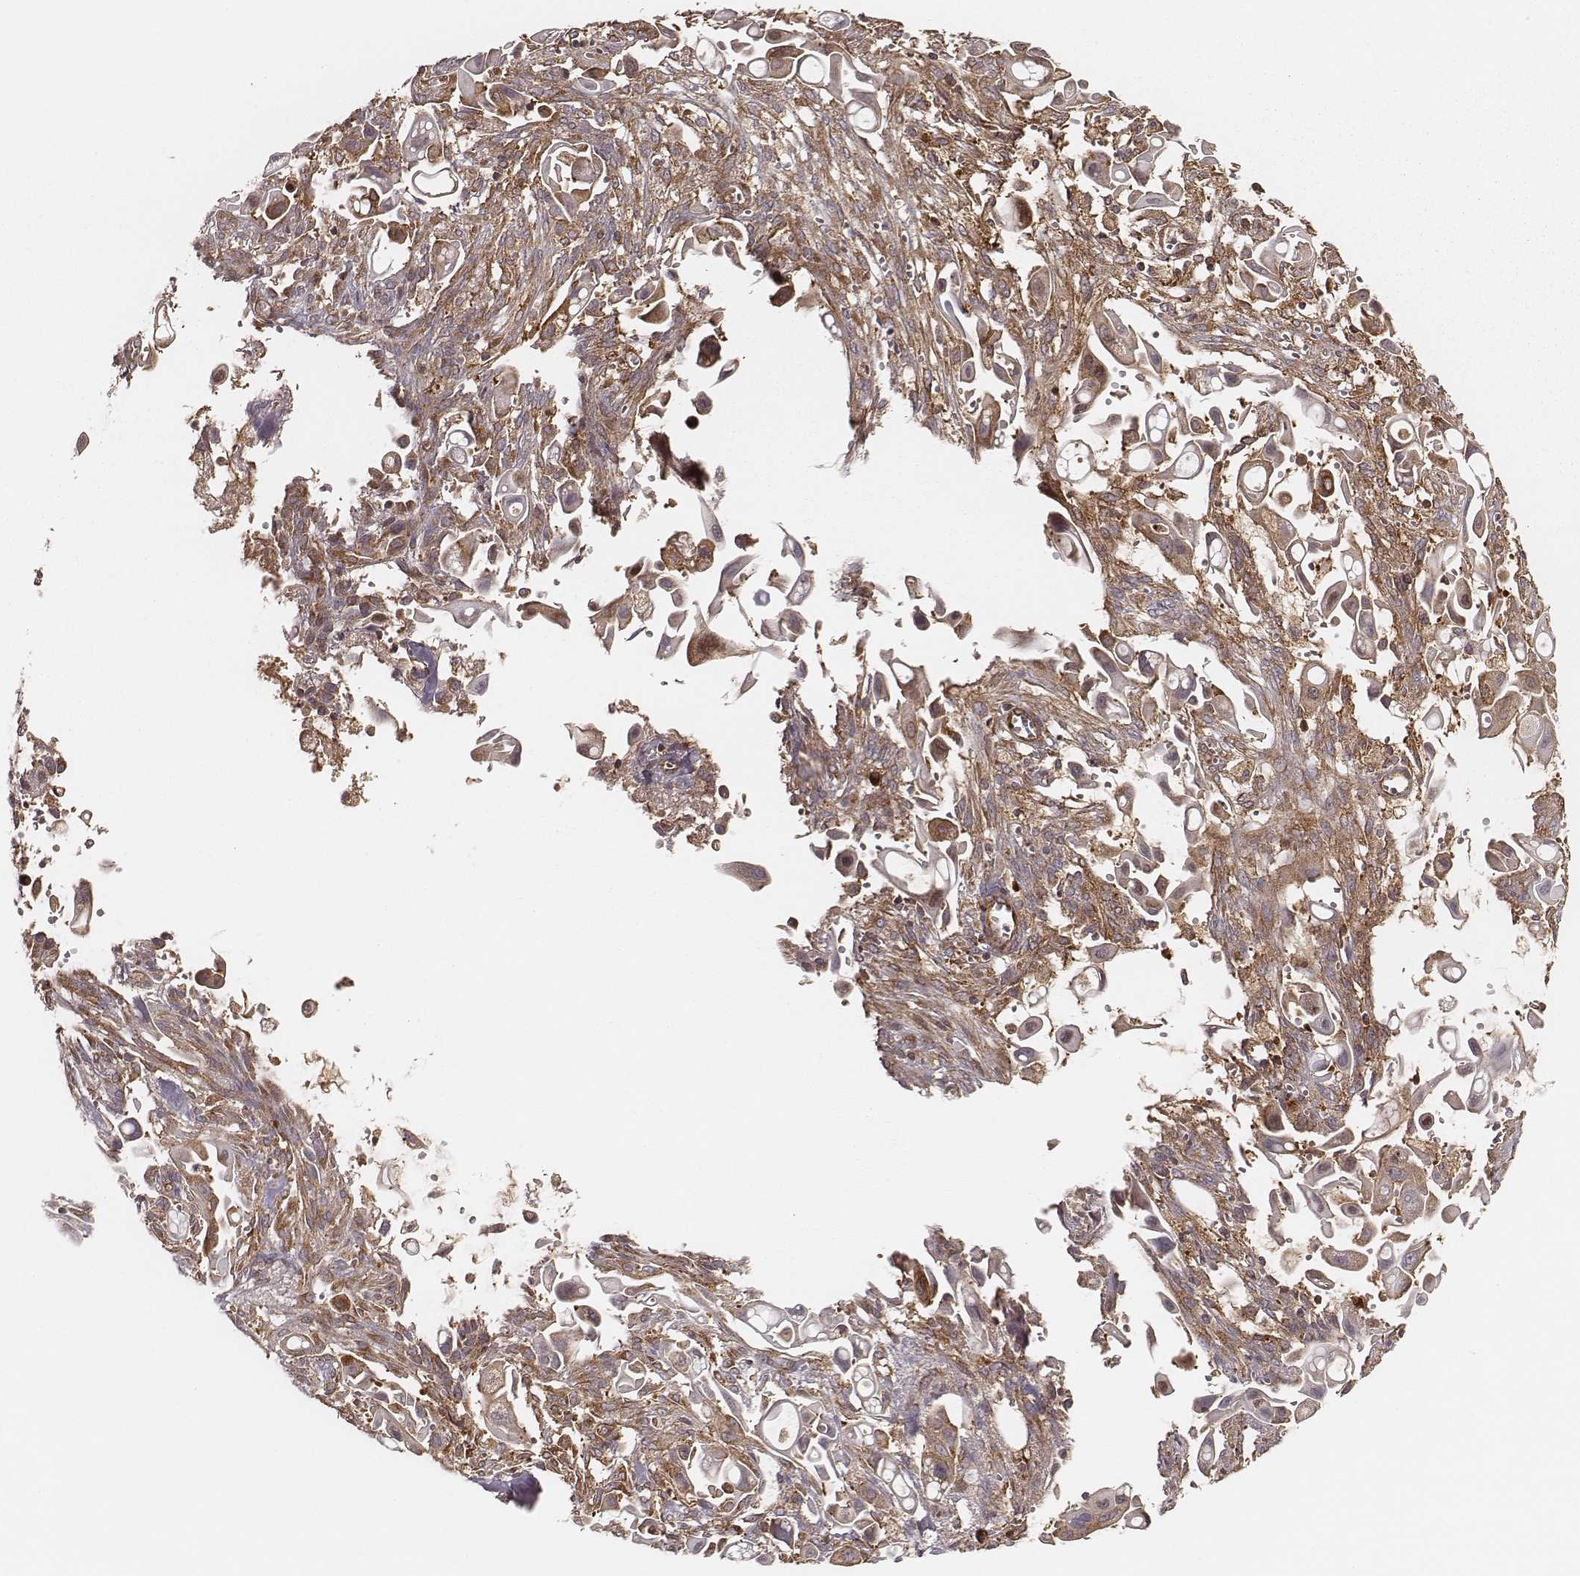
{"staining": {"intensity": "moderate", "quantity": ">75%", "location": "cytoplasmic/membranous"}, "tissue": "pancreatic cancer", "cell_type": "Tumor cells", "image_type": "cancer", "snomed": [{"axis": "morphology", "description": "Adenocarcinoma, NOS"}, {"axis": "topography", "description": "Pancreas"}], "caption": "A high-resolution photomicrograph shows immunohistochemistry staining of pancreatic cancer (adenocarcinoma), which shows moderate cytoplasmic/membranous expression in about >75% of tumor cells.", "gene": "CARS1", "patient": {"sex": "male", "age": 50}}